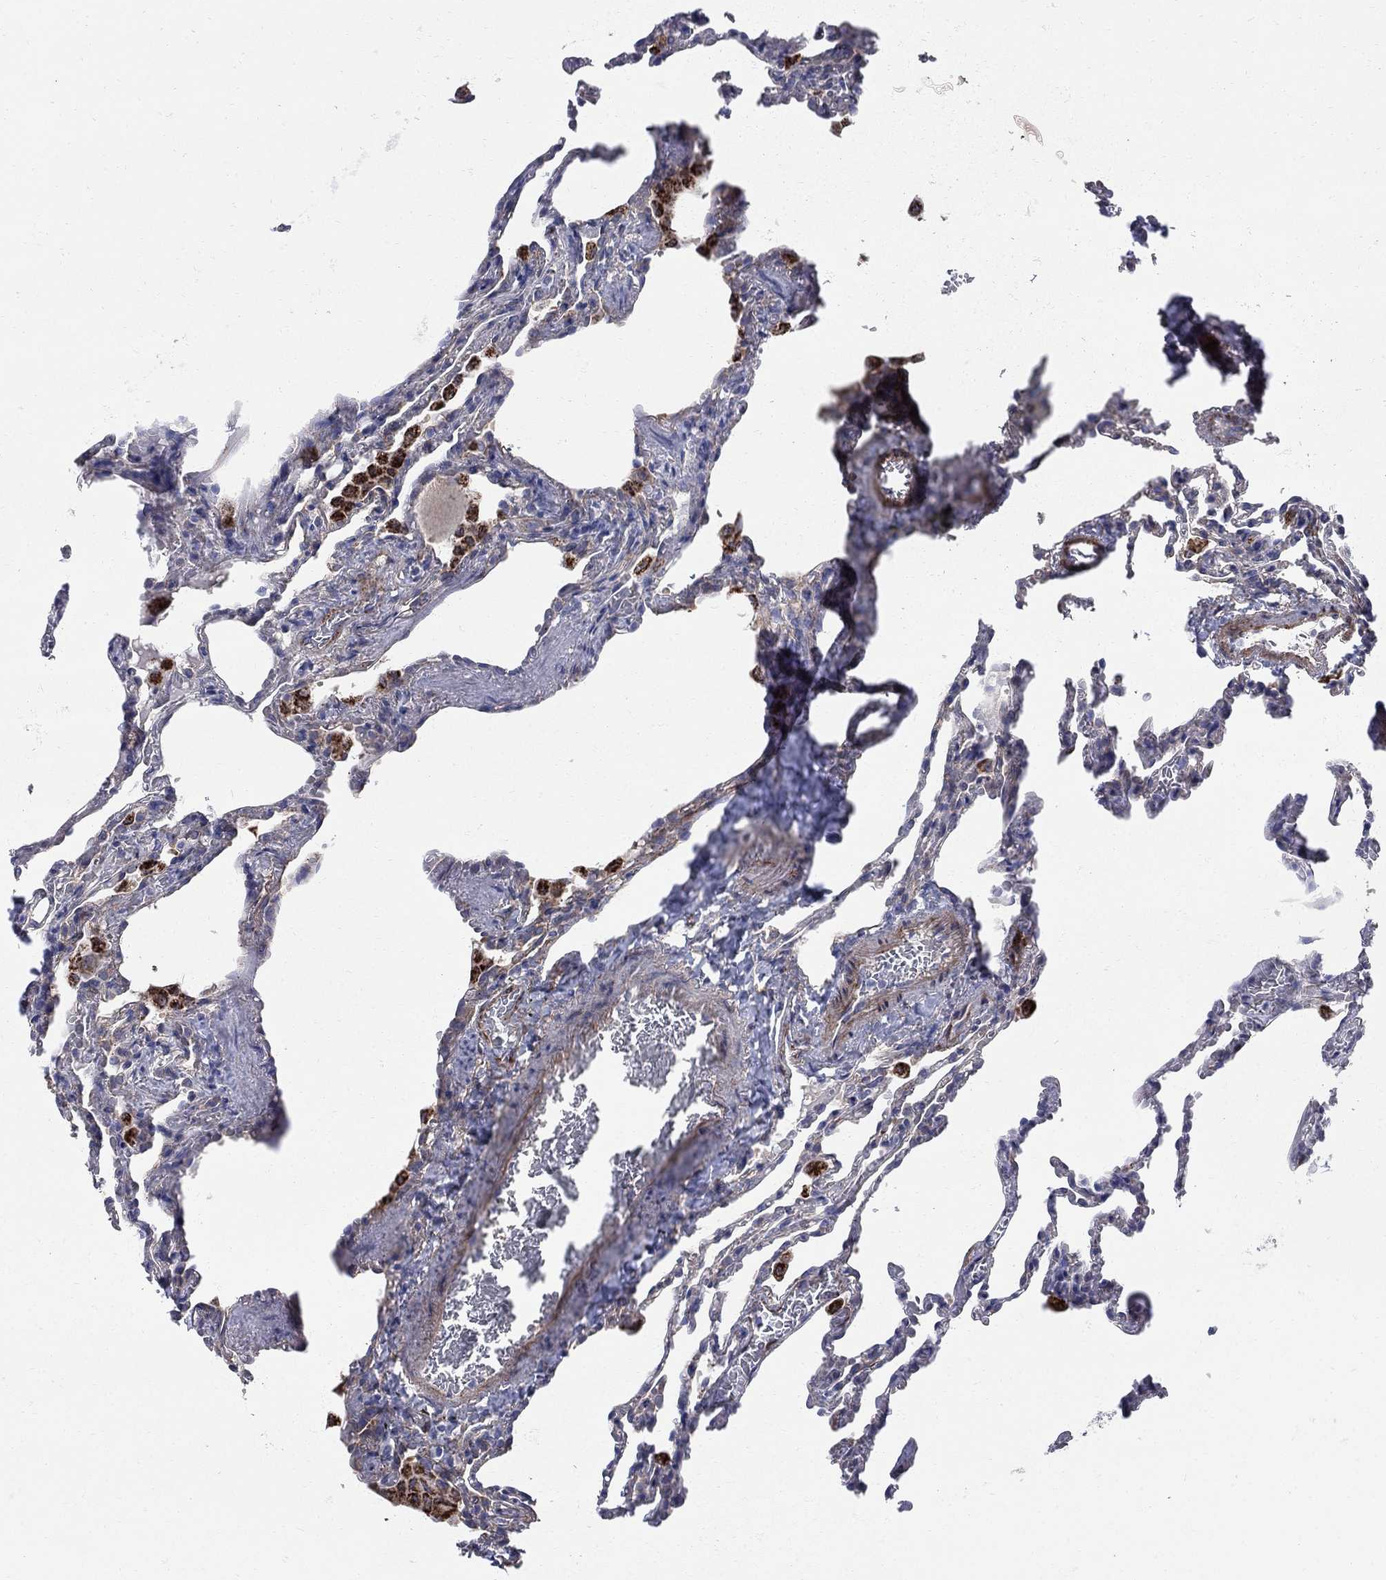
{"staining": {"intensity": "negative", "quantity": "none", "location": "none"}, "tissue": "lung", "cell_type": "Alveolar cells", "image_type": "normal", "snomed": [{"axis": "morphology", "description": "Normal tissue, NOS"}, {"axis": "topography", "description": "Lung"}], "caption": "Immunohistochemistry (IHC) photomicrograph of unremarkable human lung stained for a protein (brown), which exhibits no expression in alveolar cells. (Brightfield microscopy of DAB (3,3'-diaminobenzidine) immunohistochemistry (IHC) at high magnification).", "gene": "SEPTIN8", "patient": {"sex": "female", "age": 43}}